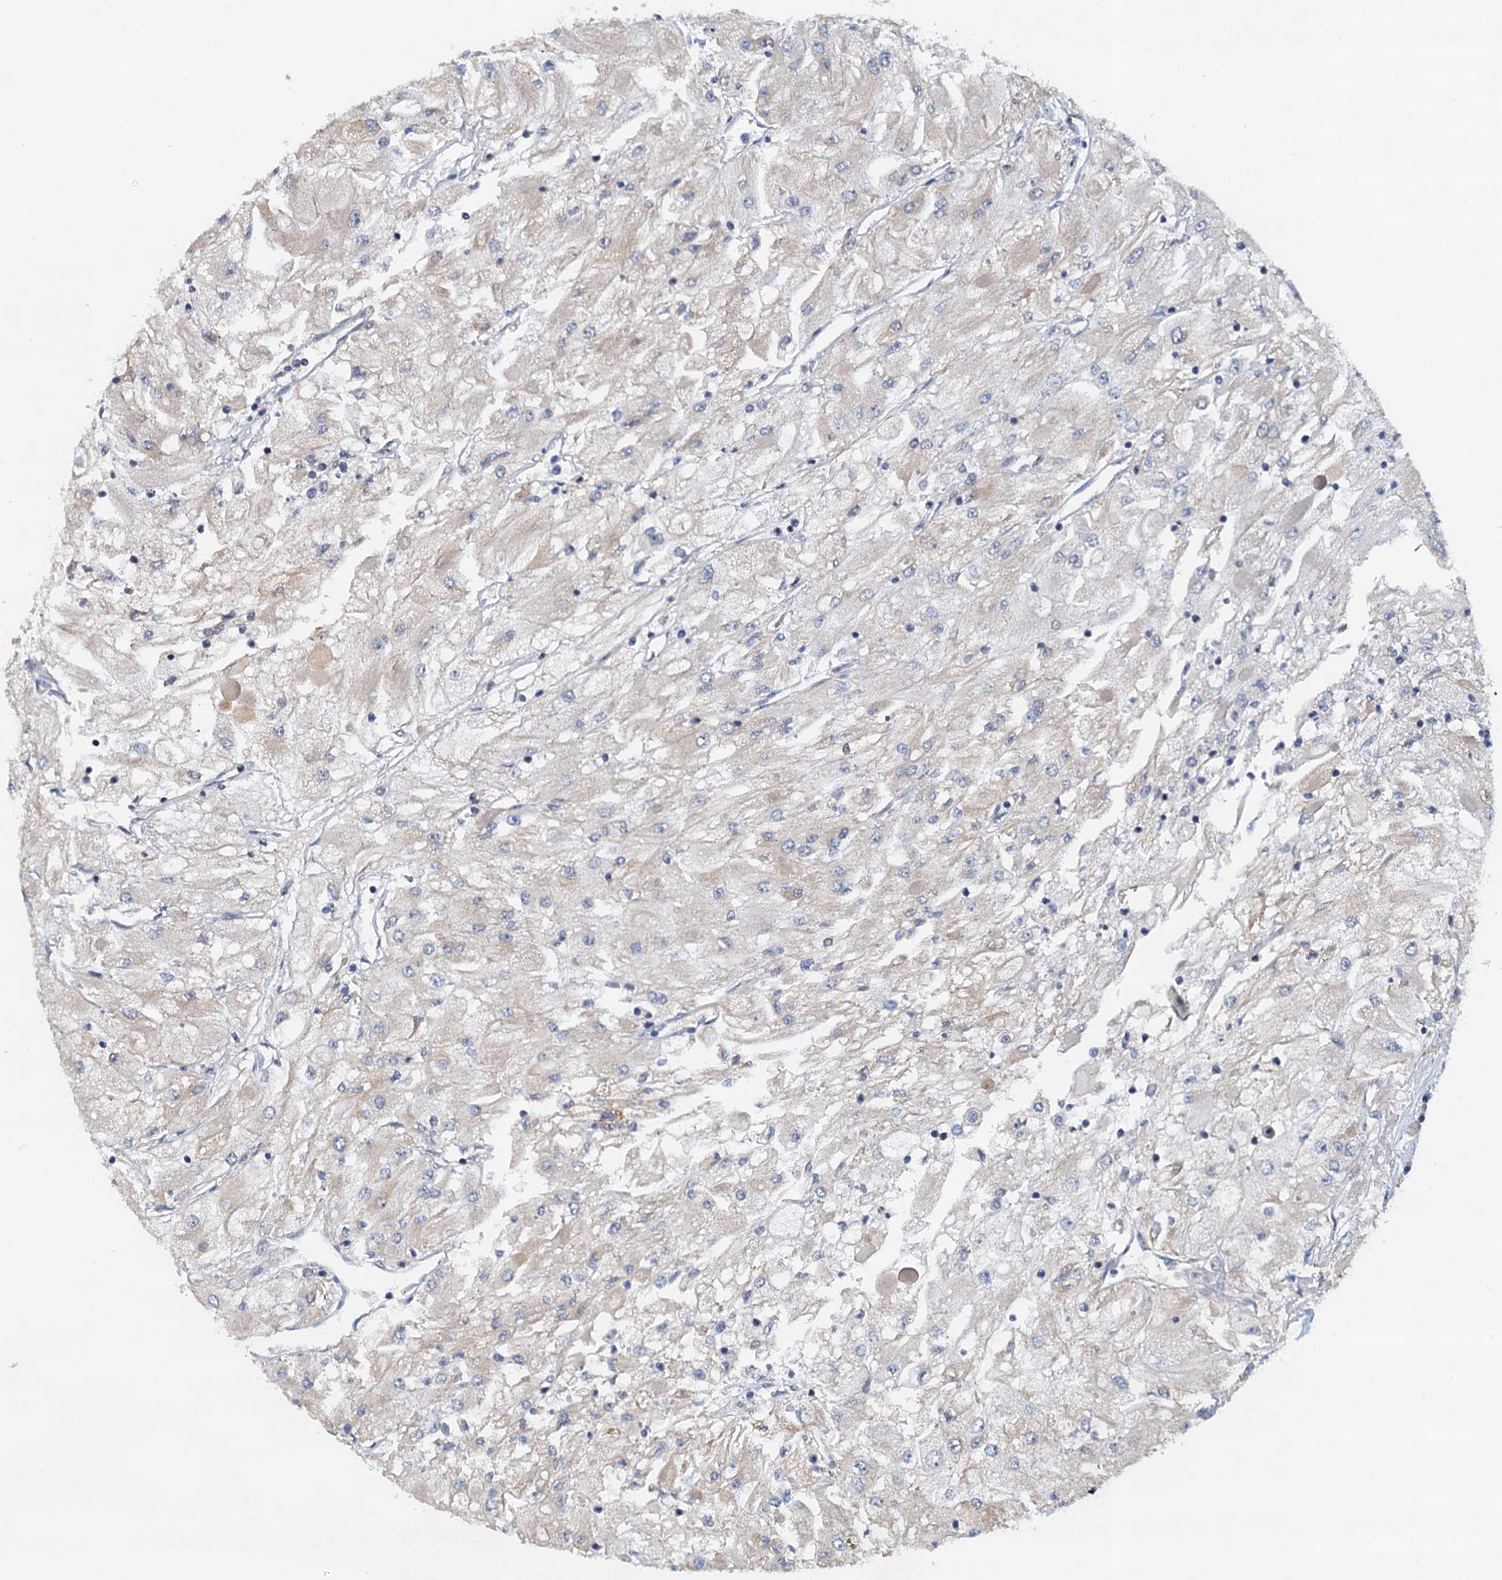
{"staining": {"intensity": "negative", "quantity": "none", "location": "none"}, "tissue": "renal cancer", "cell_type": "Tumor cells", "image_type": "cancer", "snomed": [{"axis": "morphology", "description": "Adenocarcinoma, NOS"}, {"axis": "topography", "description": "Kidney"}], "caption": "The image demonstrates no significant expression in tumor cells of renal adenocarcinoma.", "gene": "NBEA", "patient": {"sex": "male", "age": 80}}